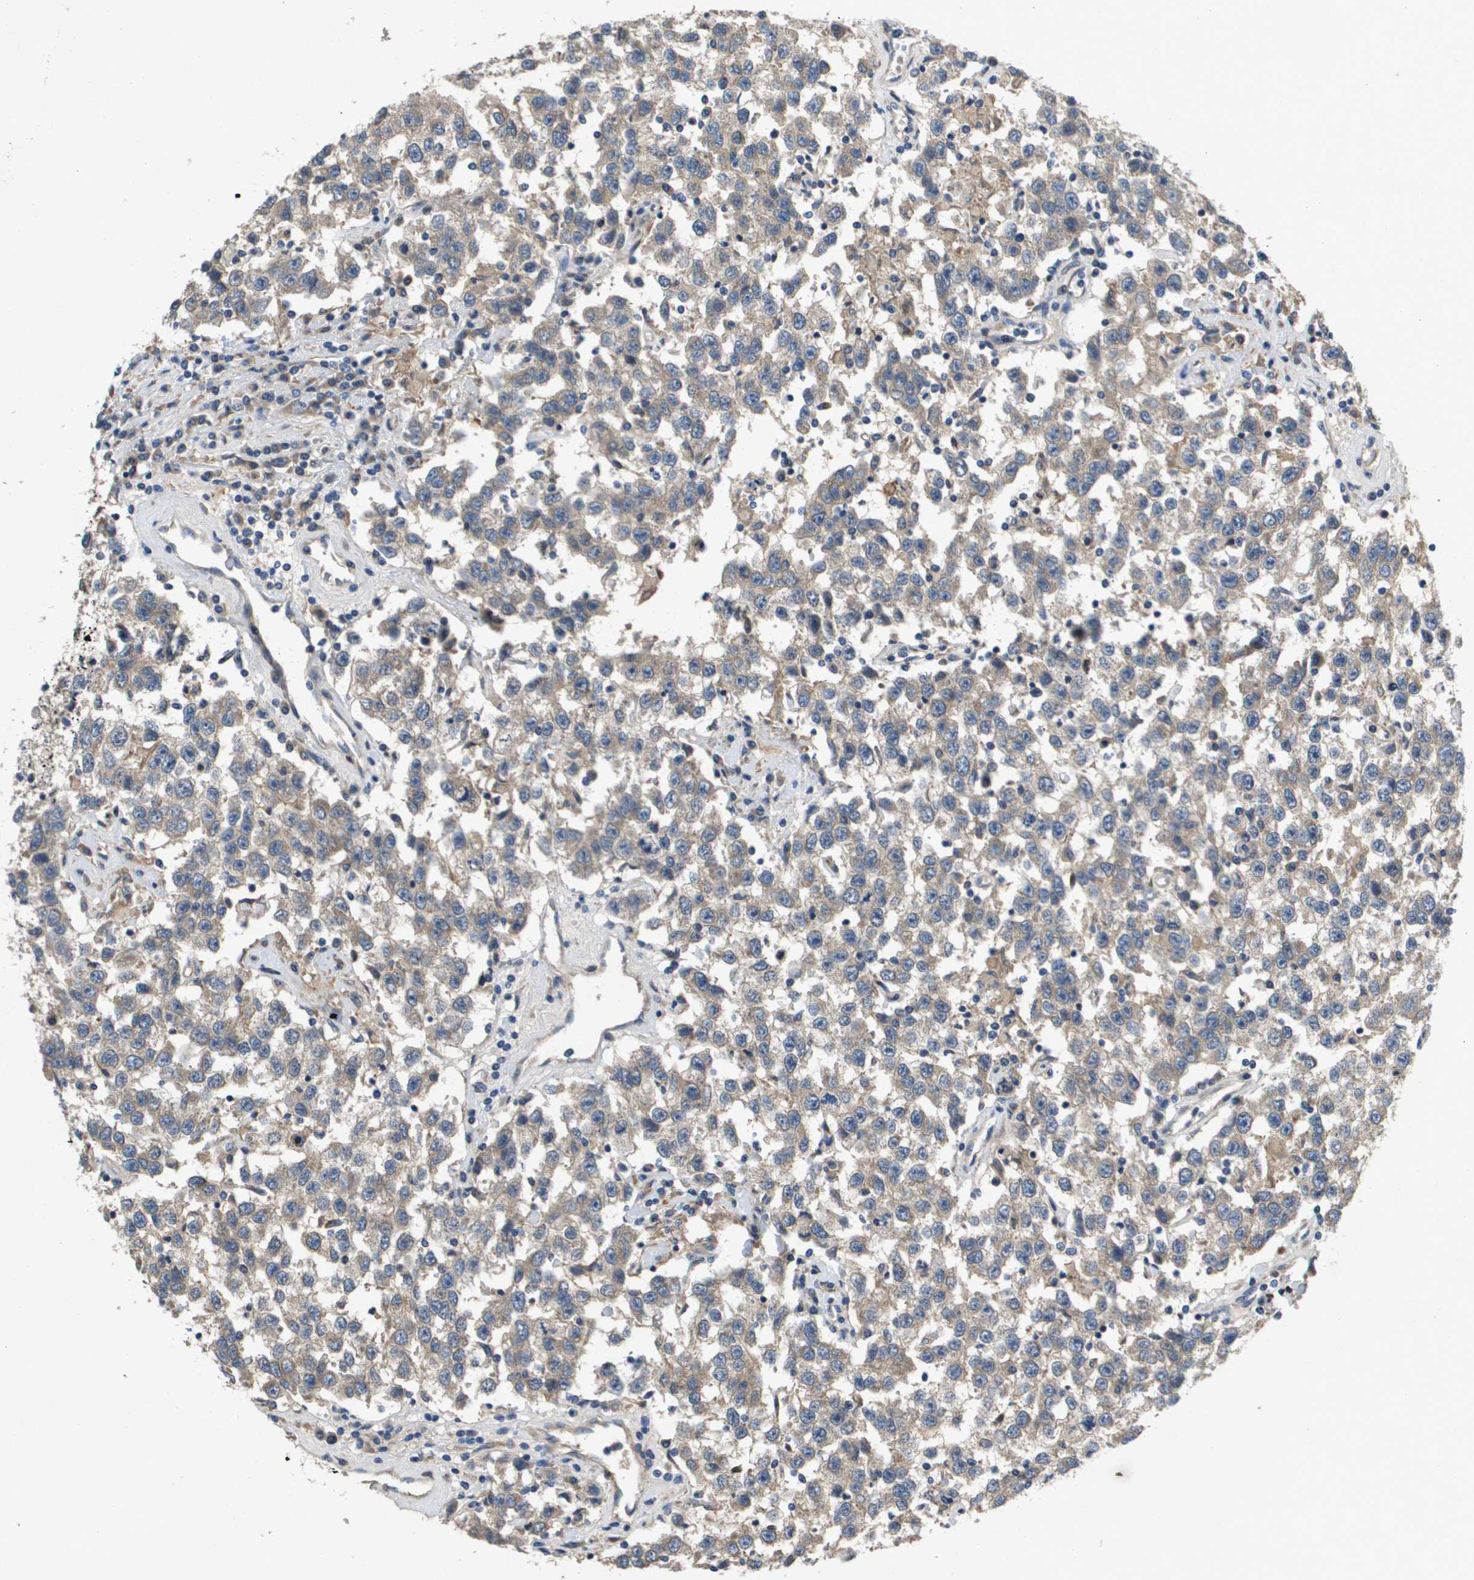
{"staining": {"intensity": "weak", "quantity": ">75%", "location": "cytoplasmic/membranous"}, "tissue": "testis cancer", "cell_type": "Tumor cells", "image_type": "cancer", "snomed": [{"axis": "morphology", "description": "Seminoma, NOS"}, {"axis": "topography", "description": "Testis"}], "caption": "Immunohistochemical staining of human testis cancer (seminoma) shows low levels of weak cytoplasmic/membranous protein staining in about >75% of tumor cells. The protein of interest is stained brown, and the nuclei are stained in blue (DAB (3,3'-diaminobenzidine) IHC with brightfield microscopy, high magnification).", "gene": "ENTPD2", "patient": {"sex": "male", "age": 41}}